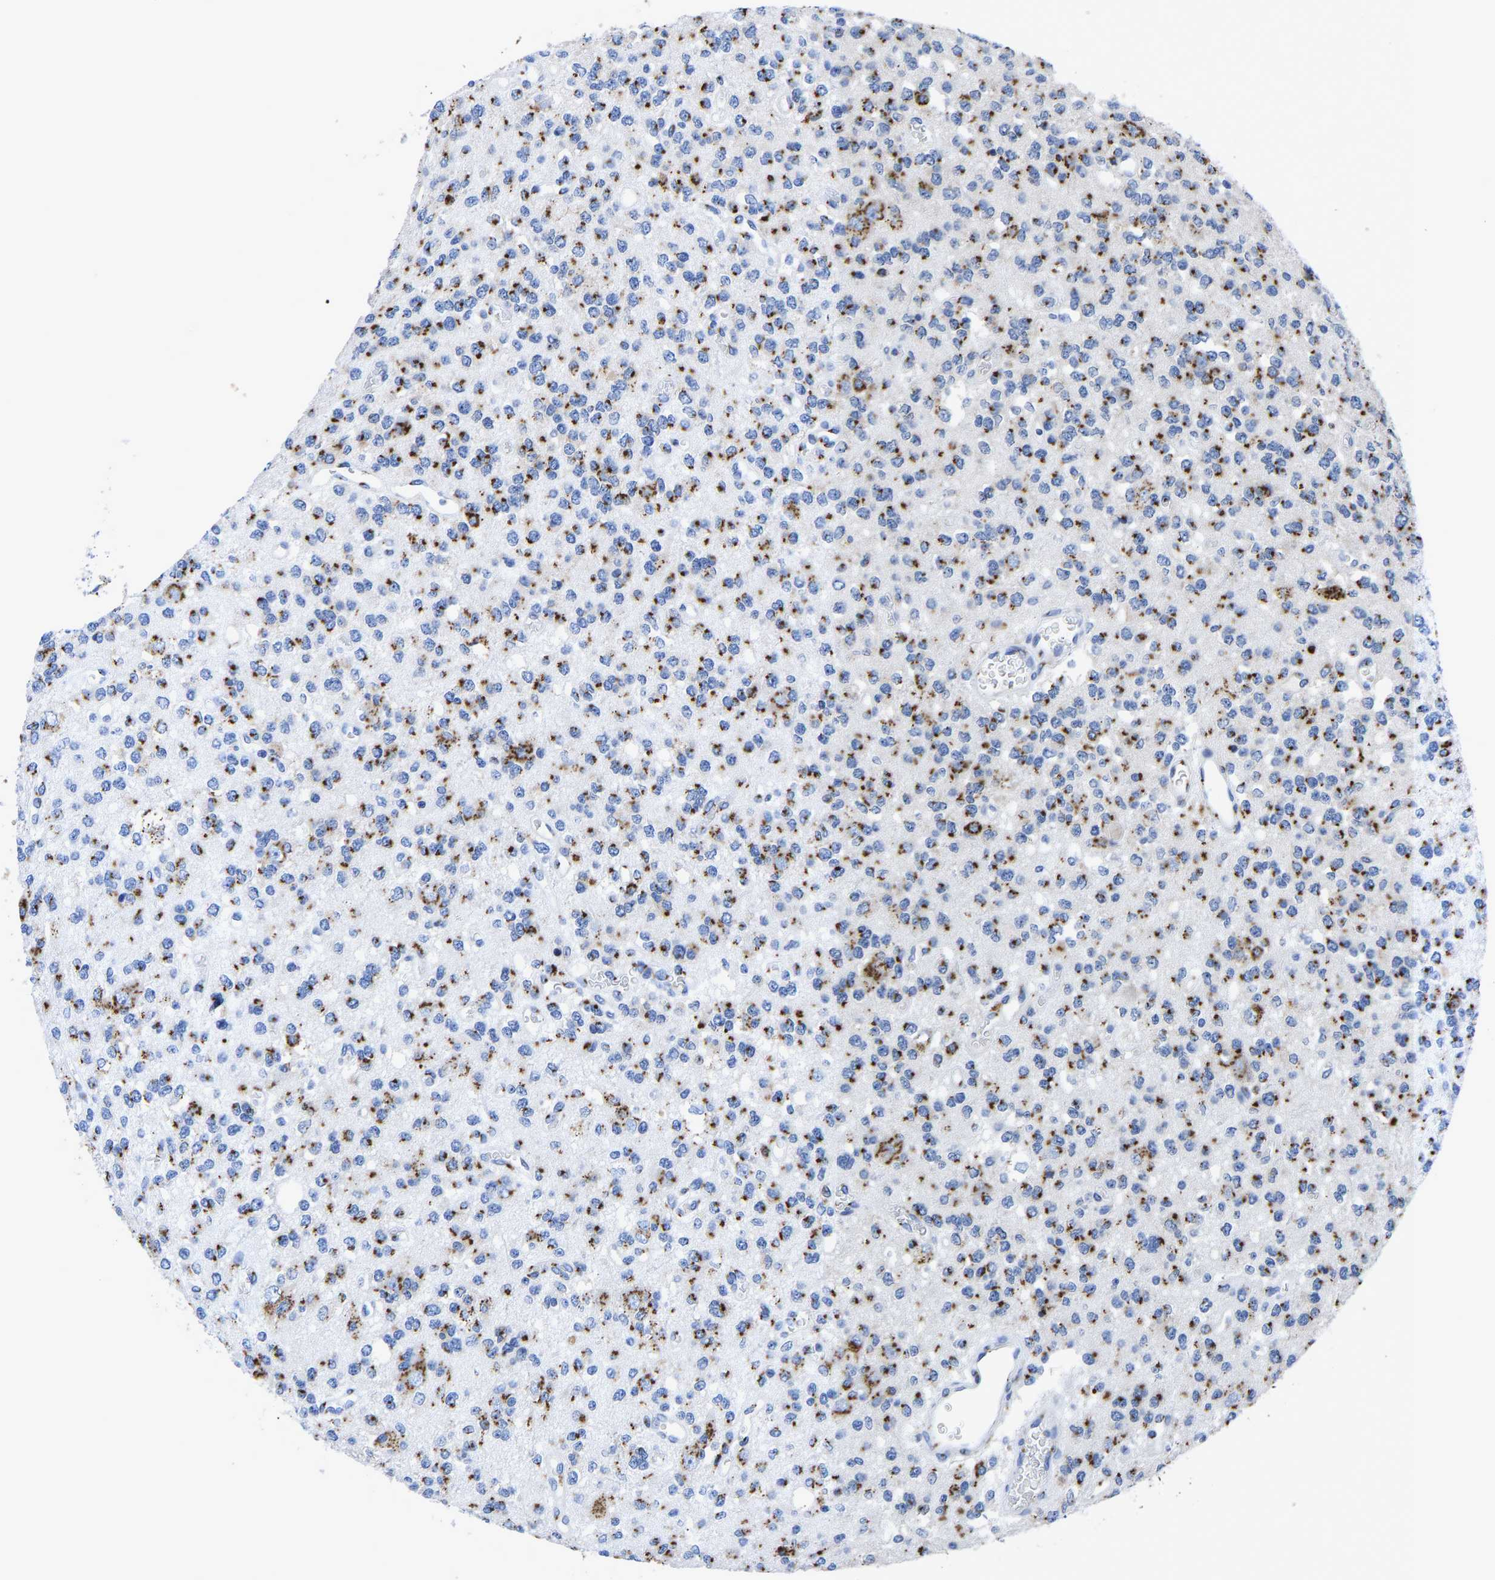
{"staining": {"intensity": "strong", "quantity": "25%-75%", "location": "cytoplasmic/membranous"}, "tissue": "glioma", "cell_type": "Tumor cells", "image_type": "cancer", "snomed": [{"axis": "morphology", "description": "Glioma, malignant, Low grade"}, {"axis": "topography", "description": "Brain"}], "caption": "Protein analysis of glioma tissue displays strong cytoplasmic/membranous staining in approximately 25%-75% of tumor cells. (brown staining indicates protein expression, while blue staining denotes nuclei).", "gene": "TMEM87A", "patient": {"sex": "male", "age": 38}}